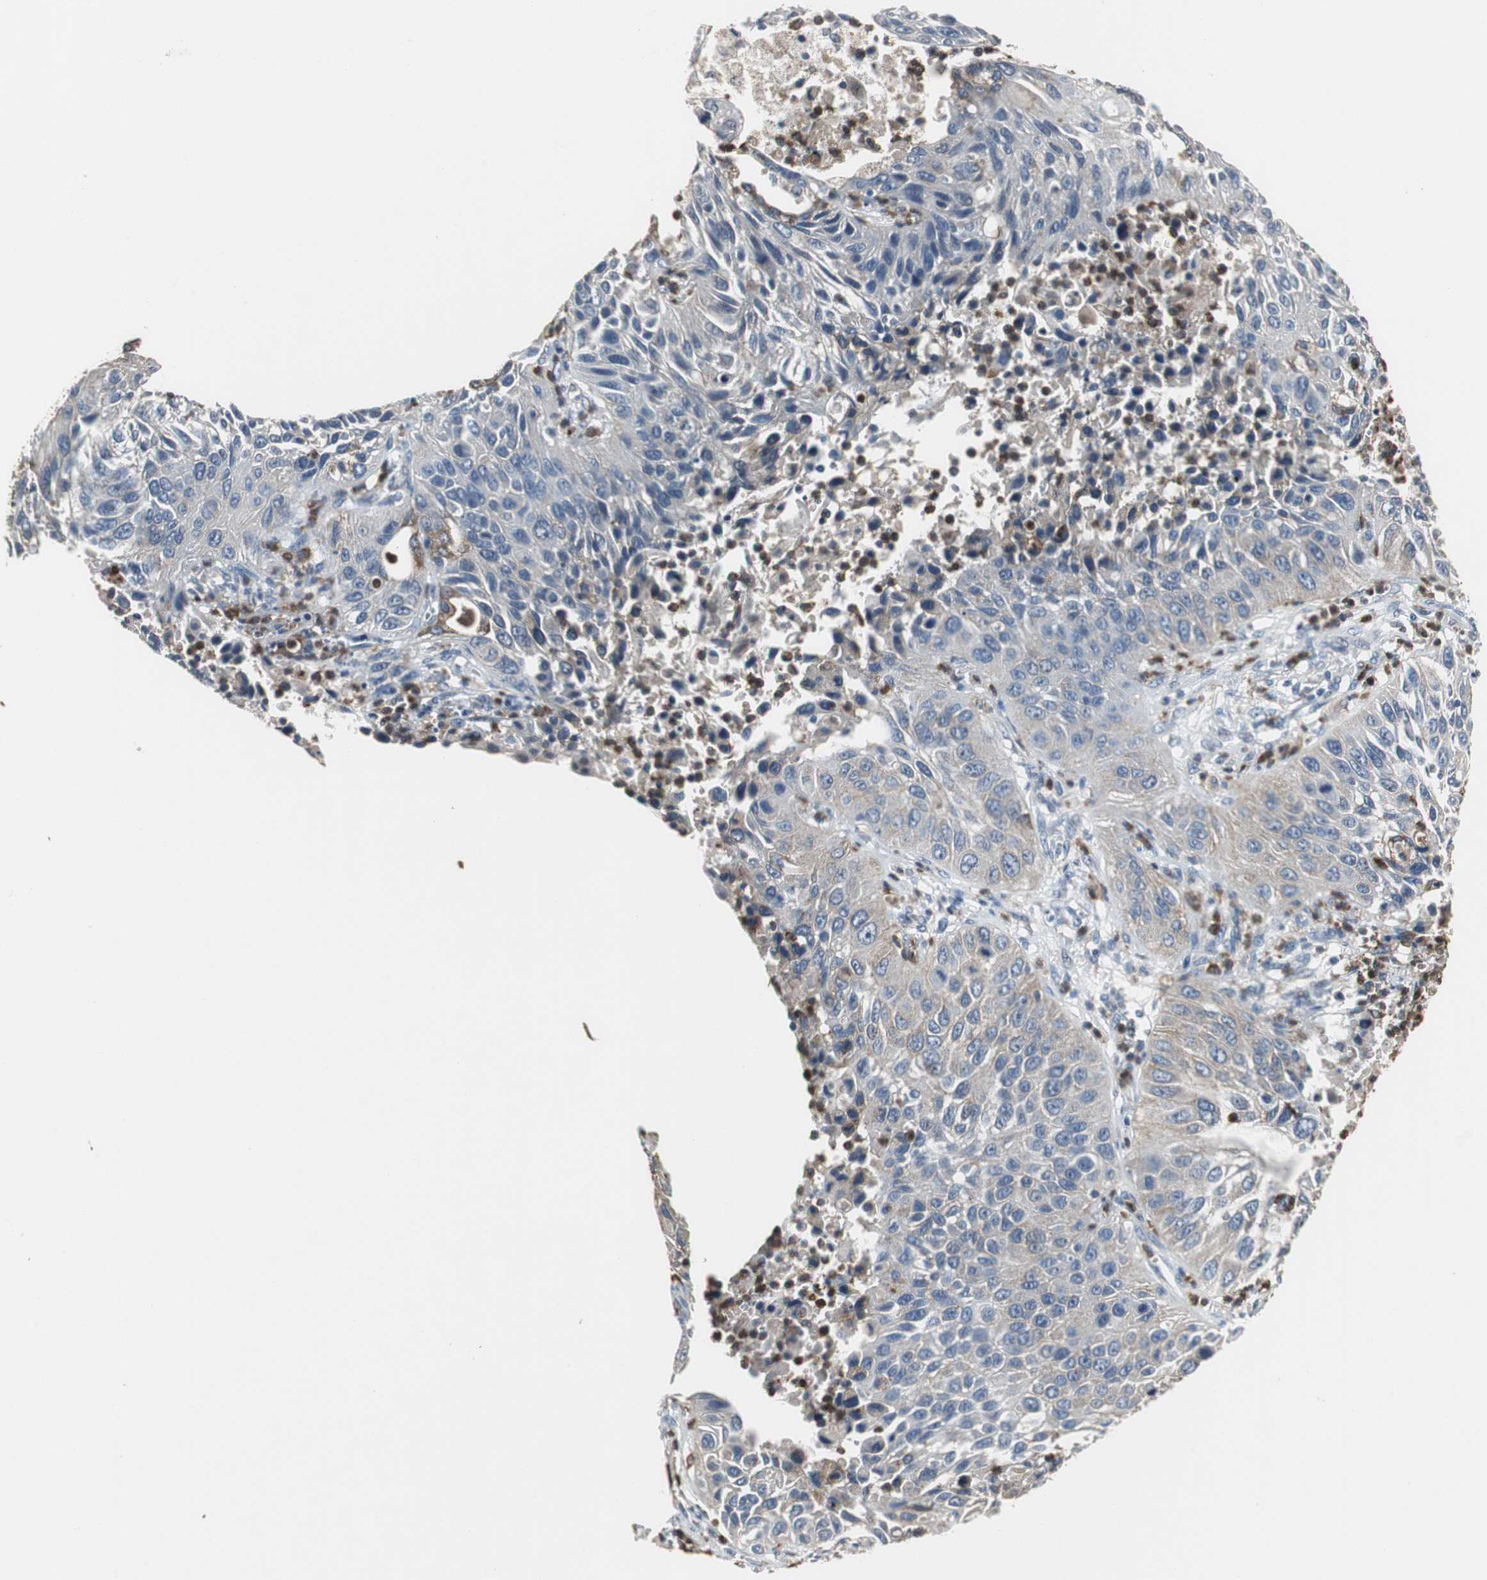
{"staining": {"intensity": "moderate", "quantity": "25%-75%", "location": "cytoplasmic/membranous"}, "tissue": "lung cancer", "cell_type": "Tumor cells", "image_type": "cancer", "snomed": [{"axis": "morphology", "description": "Squamous cell carcinoma, NOS"}, {"axis": "topography", "description": "Lung"}], "caption": "Protein expression by immunohistochemistry (IHC) reveals moderate cytoplasmic/membranous expression in about 25%-75% of tumor cells in lung squamous cell carcinoma. (IHC, brightfield microscopy, high magnification).", "gene": "JTB", "patient": {"sex": "female", "age": 76}}